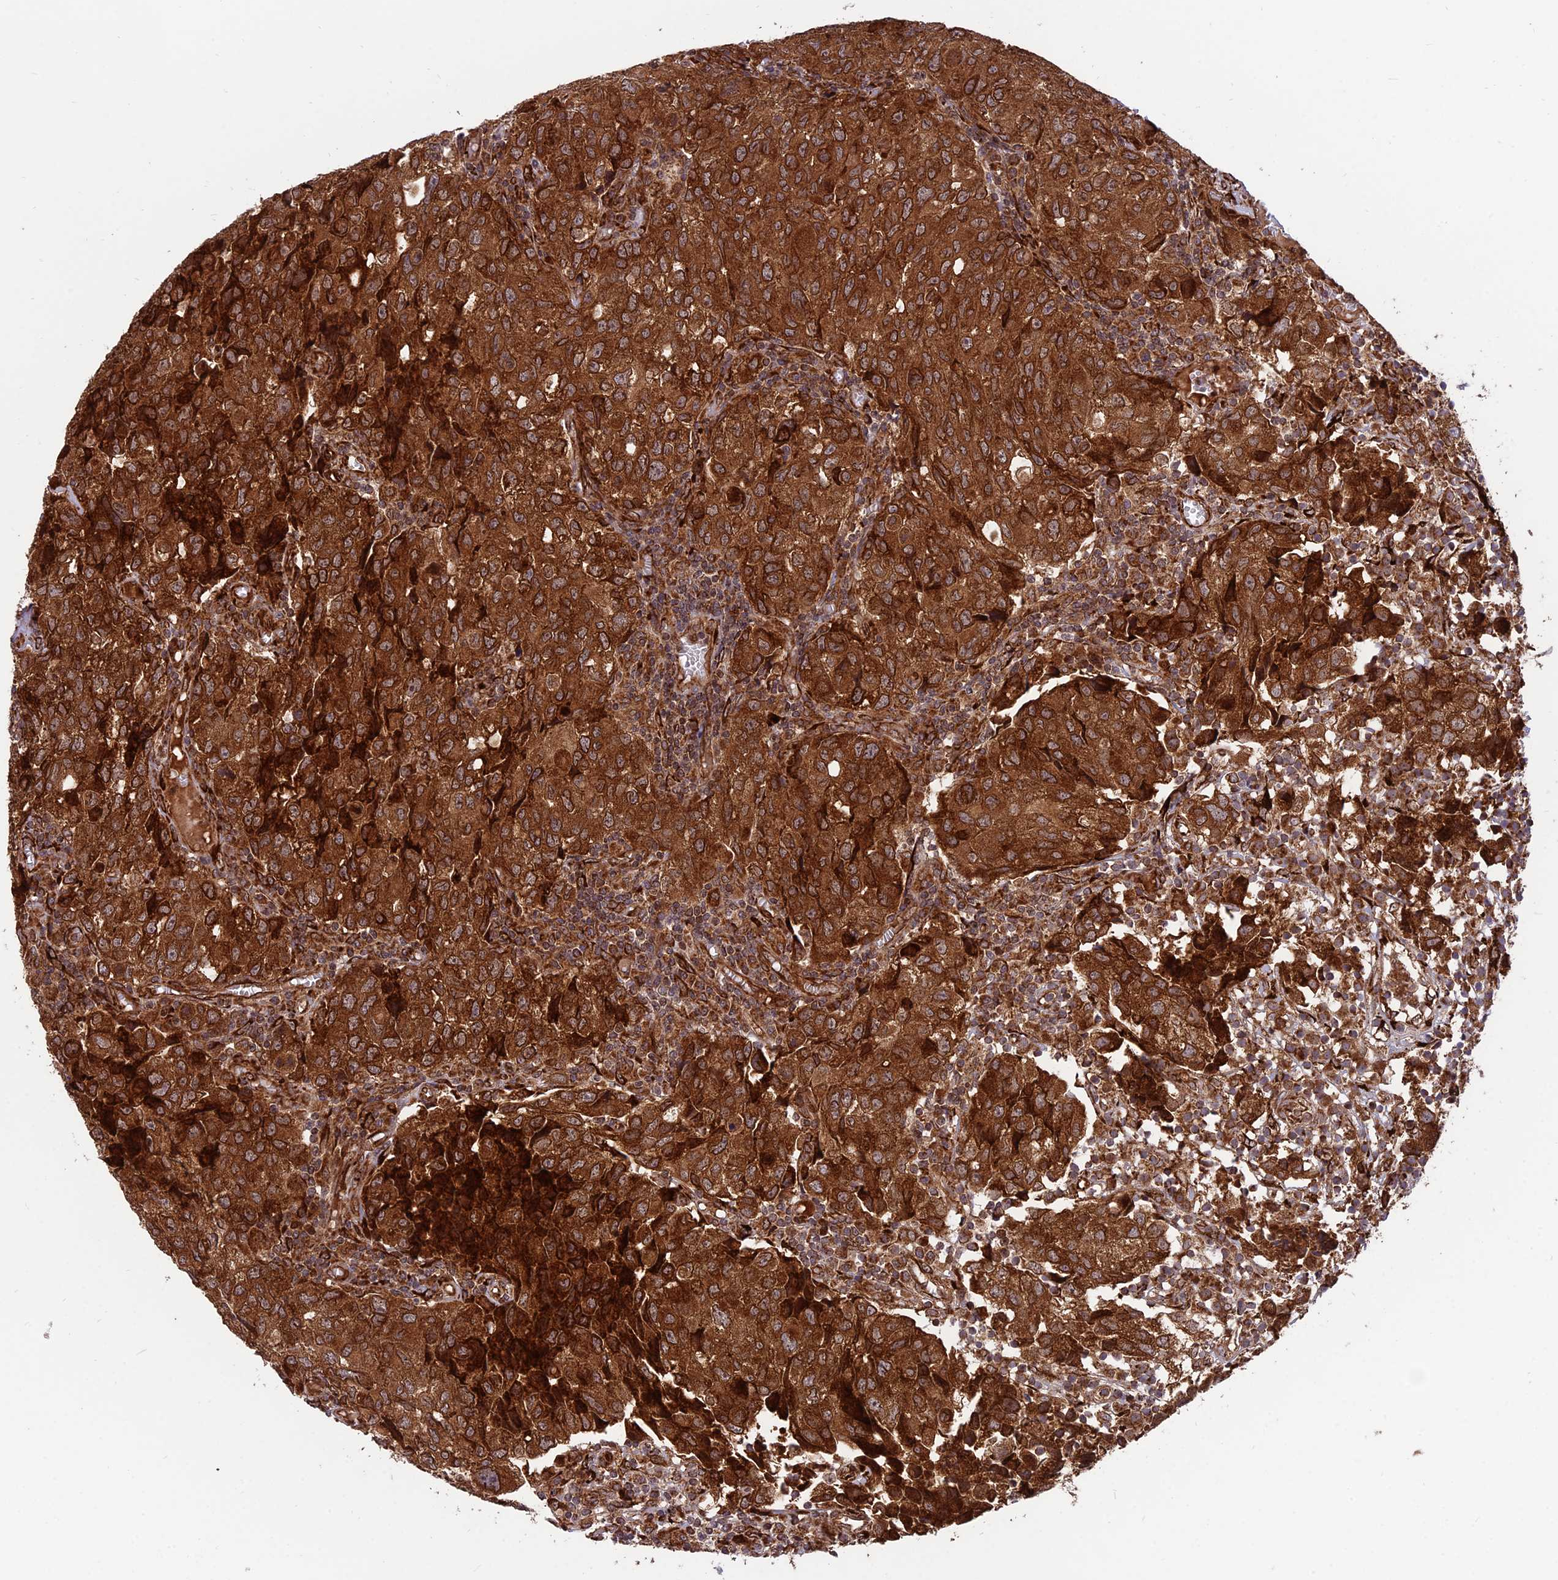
{"staining": {"intensity": "strong", "quantity": ">75%", "location": "cytoplasmic/membranous,nuclear"}, "tissue": "urothelial cancer", "cell_type": "Tumor cells", "image_type": "cancer", "snomed": [{"axis": "morphology", "description": "Urothelial carcinoma, High grade"}, {"axis": "topography", "description": "Urinary bladder"}], "caption": "Urothelial cancer stained for a protein displays strong cytoplasmic/membranous and nuclear positivity in tumor cells.", "gene": "CRTAP", "patient": {"sex": "female", "age": 75}}